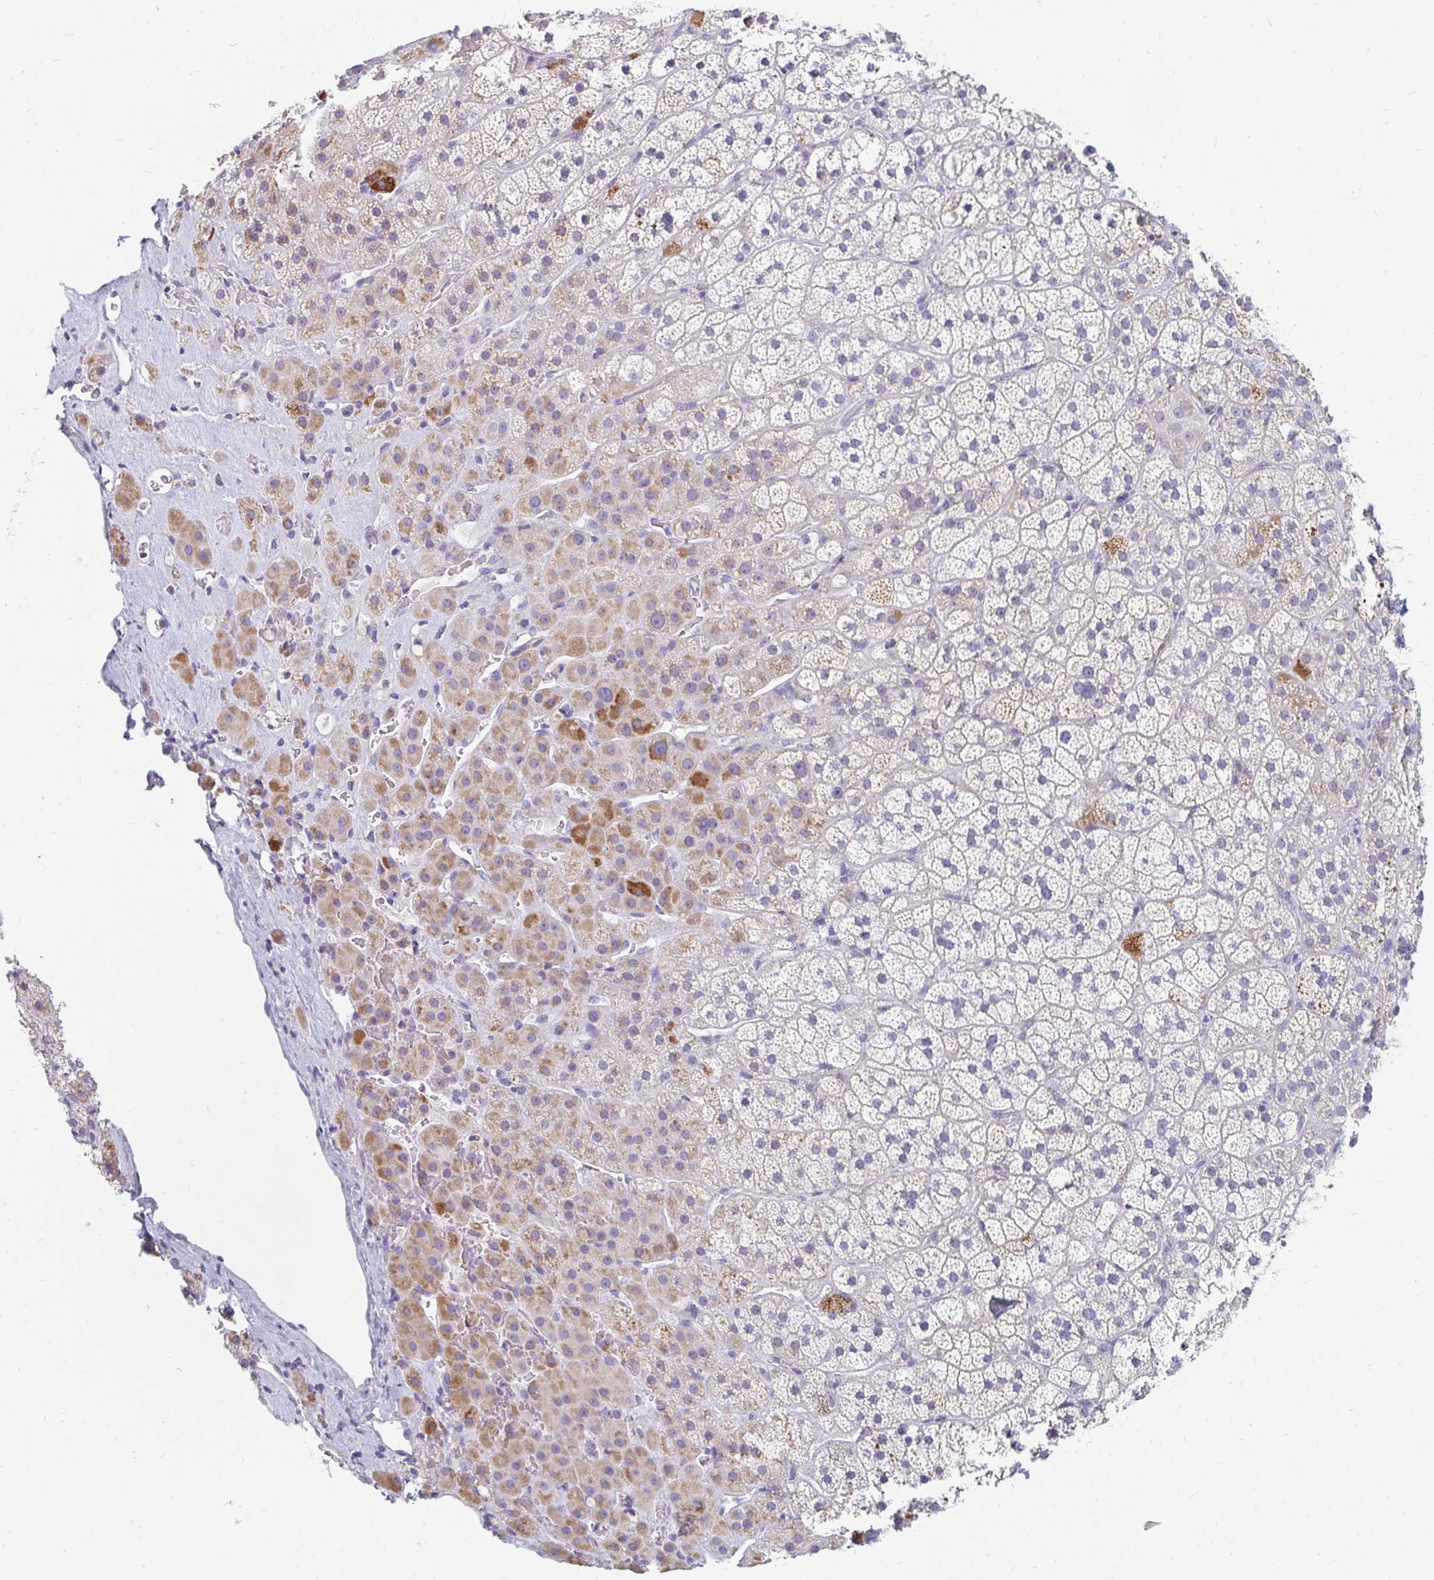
{"staining": {"intensity": "moderate", "quantity": "25%-75%", "location": "cytoplasmic/membranous"}, "tissue": "adrenal gland", "cell_type": "Glandular cells", "image_type": "normal", "snomed": [{"axis": "morphology", "description": "Normal tissue, NOS"}, {"axis": "topography", "description": "Adrenal gland"}], "caption": "Adrenal gland stained with IHC demonstrates moderate cytoplasmic/membranous positivity in about 25%-75% of glandular cells. (DAB IHC with brightfield microscopy, high magnification).", "gene": "OR10V1", "patient": {"sex": "male", "age": 57}}